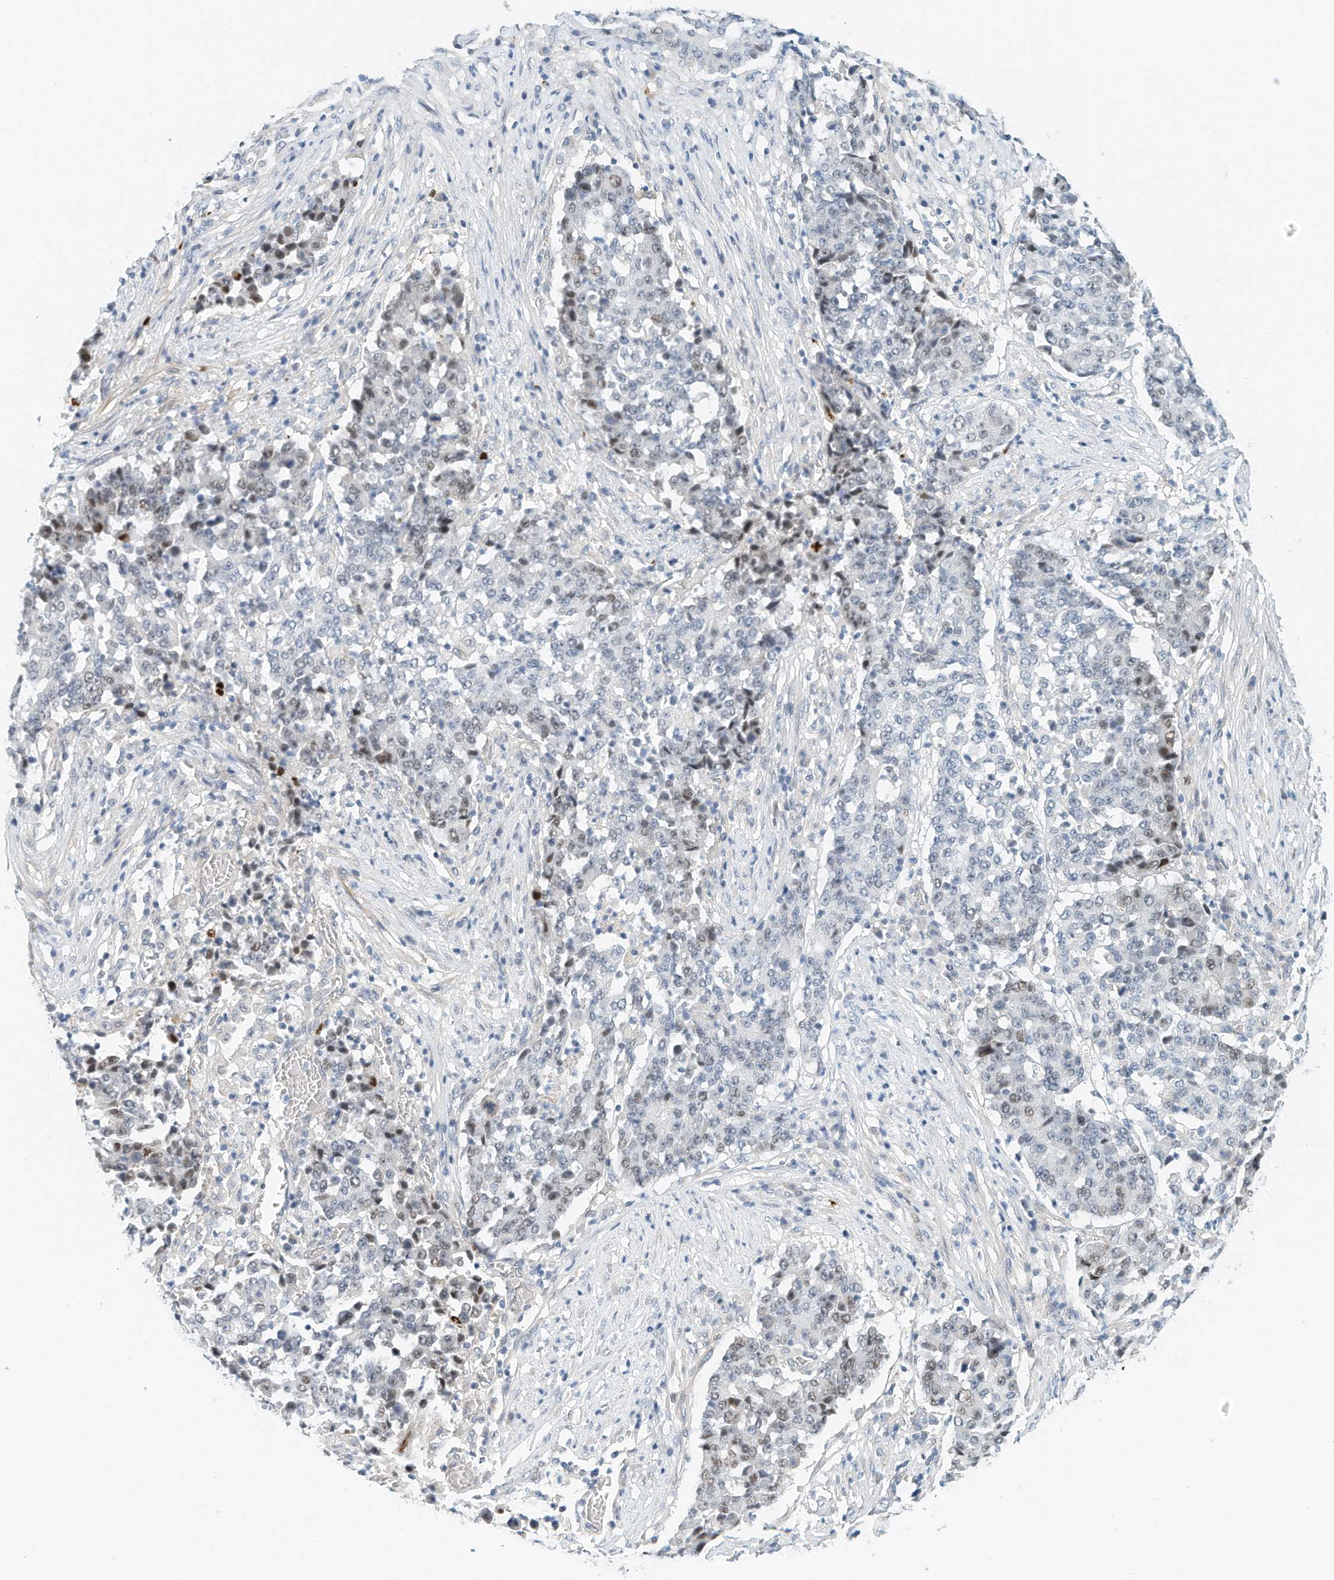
{"staining": {"intensity": "moderate", "quantity": "<25%", "location": "nuclear"}, "tissue": "stomach cancer", "cell_type": "Tumor cells", "image_type": "cancer", "snomed": [{"axis": "morphology", "description": "Adenocarcinoma, NOS"}, {"axis": "topography", "description": "Stomach"}], "caption": "Immunohistochemistry (IHC) of human stomach cancer demonstrates low levels of moderate nuclear positivity in about <25% of tumor cells. The staining is performed using DAB (3,3'-diaminobenzidine) brown chromogen to label protein expression. The nuclei are counter-stained blue using hematoxylin.", "gene": "ARHGAP28", "patient": {"sex": "male", "age": 59}}